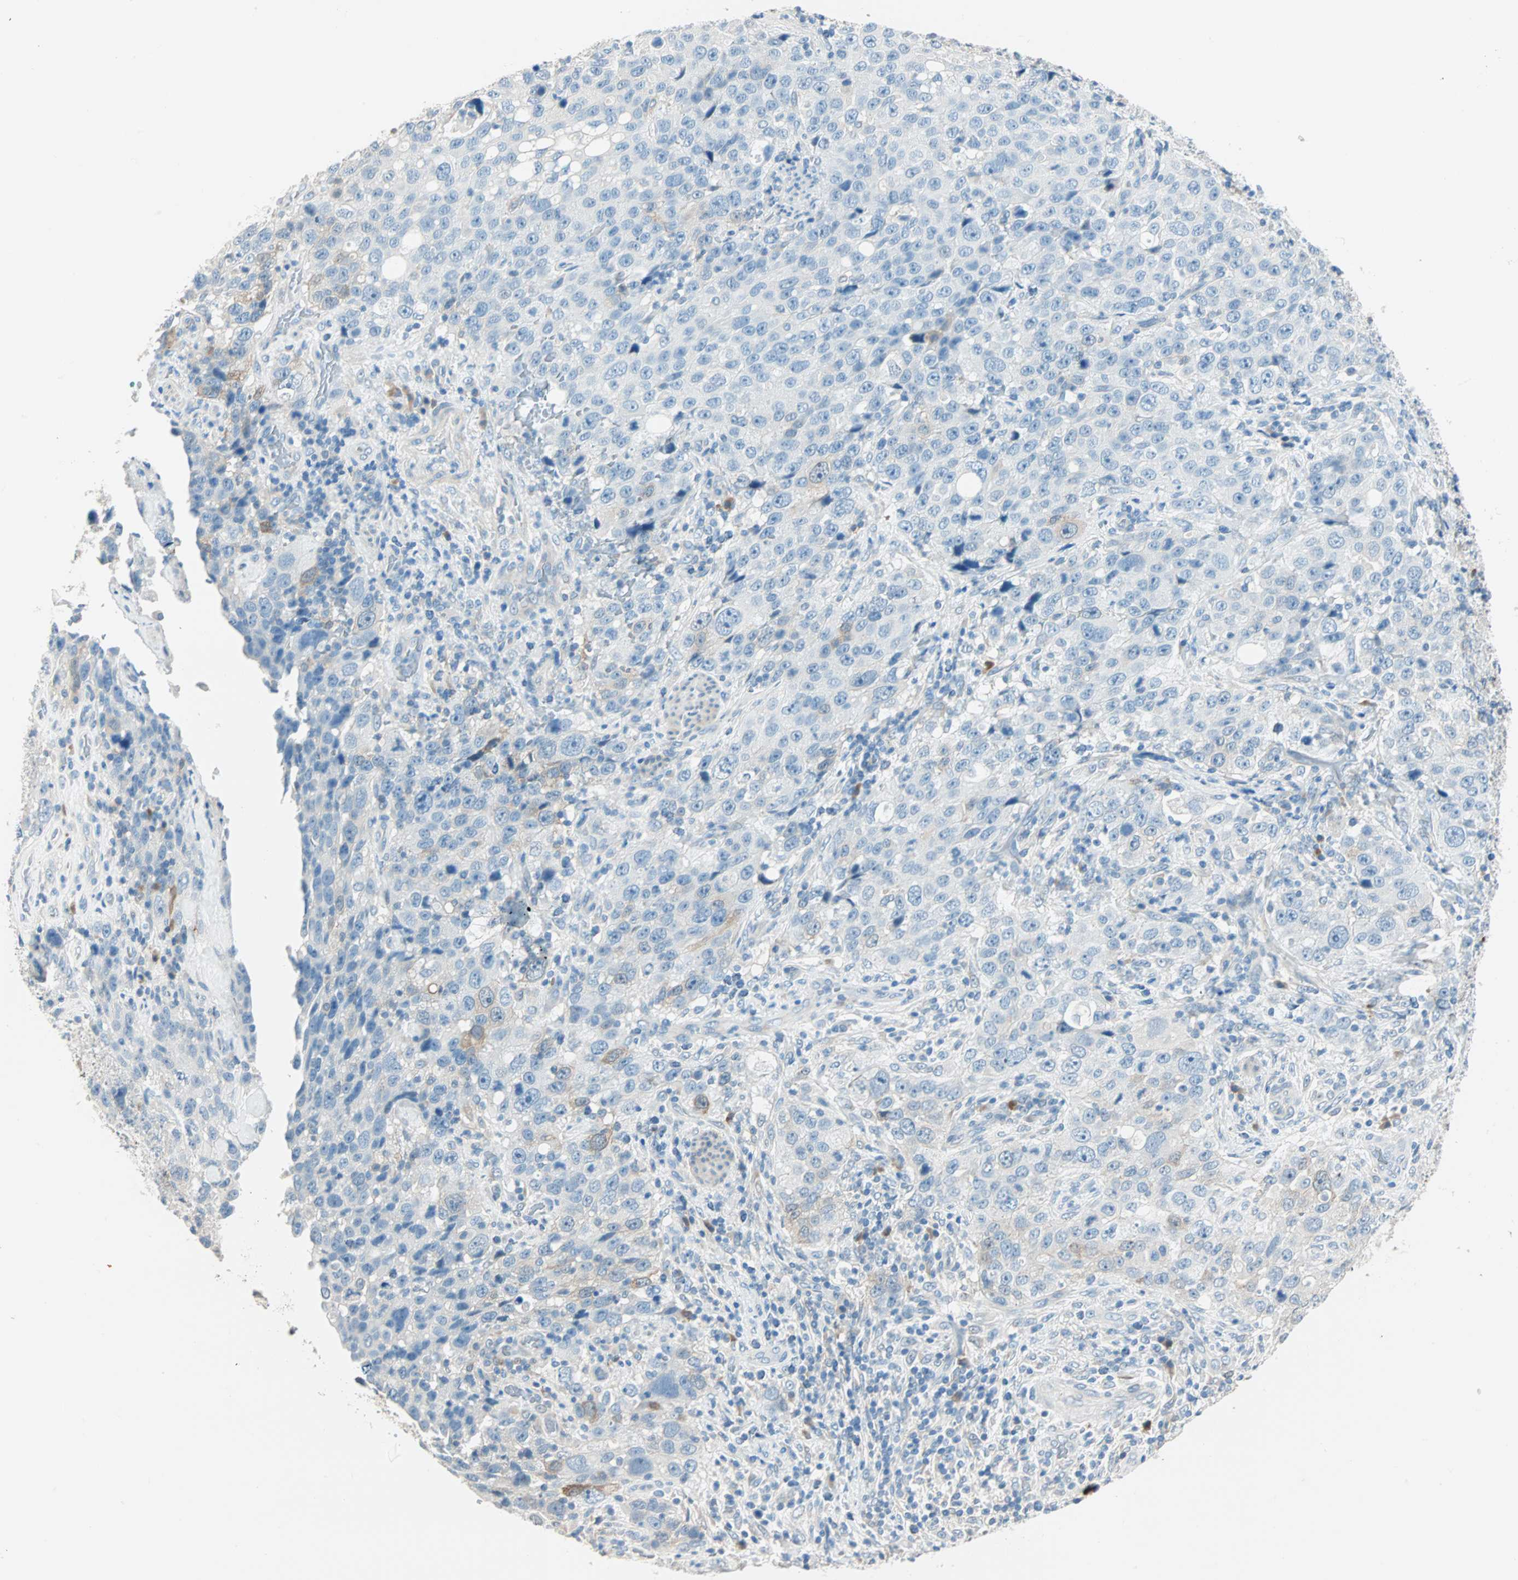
{"staining": {"intensity": "moderate", "quantity": "<25%", "location": "cytoplasmic/membranous"}, "tissue": "stomach cancer", "cell_type": "Tumor cells", "image_type": "cancer", "snomed": [{"axis": "morphology", "description": "Normal tissue, NOS"}, {"axis": "morphology", "description": "Adenocarcinoma, NOS"}, {"axis": "topography", "description": "Stomach"}], "caption": "Protein staining by immunohistochemistry (IHC) exhibits moderate cytoplasmic/membranous expression in approximately <25% of tumor cells in stomach adenocarcinoma. Ihc stains the protein in brown and the nuclei are stained blue.", "gene": "ATF6", "patient": {"sex": "male", "age": 48}}